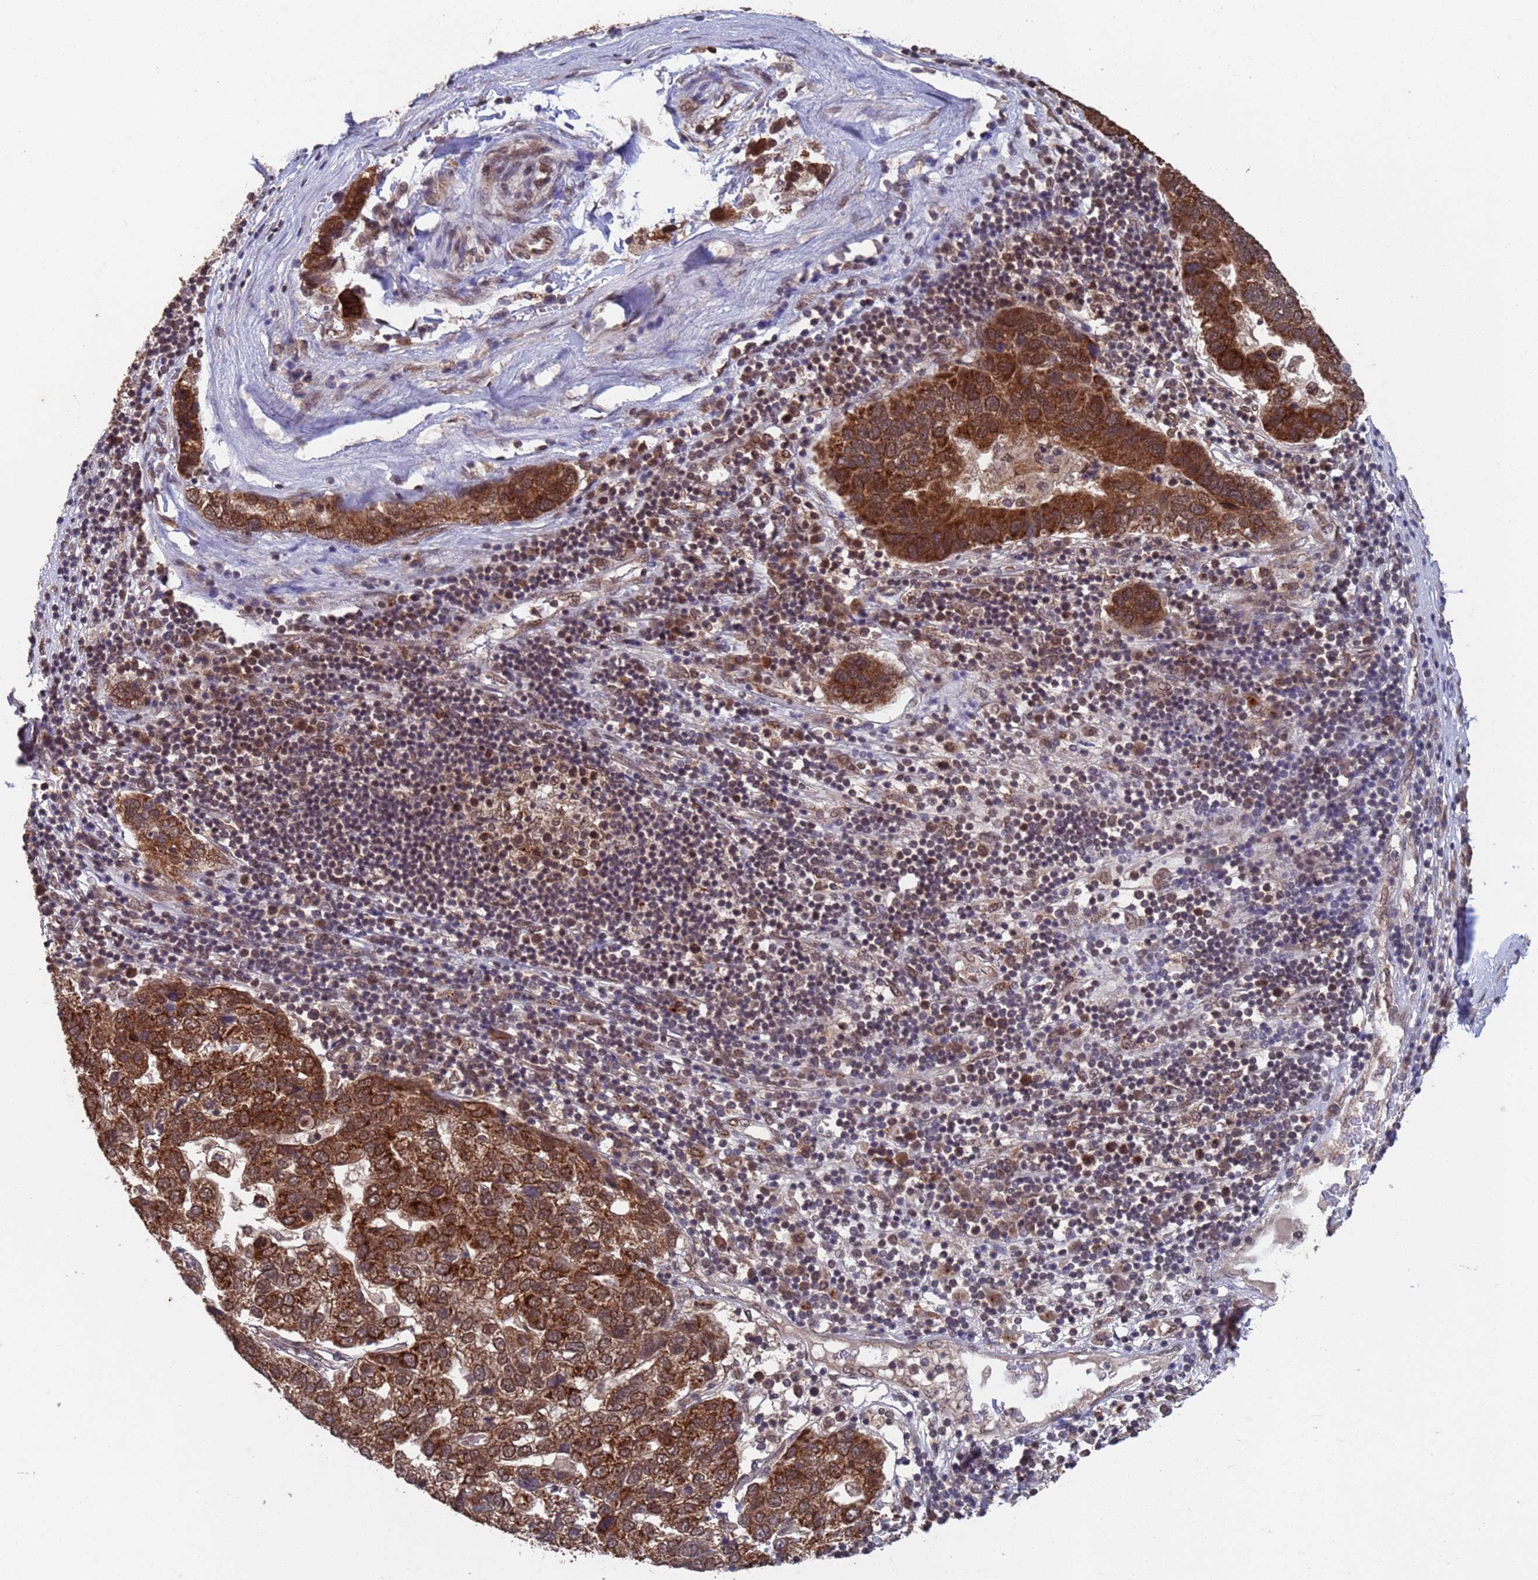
{"staining": {"intensity": "strong", "quantity": ">75%", "location": "cytoplasmic/membranous"}, "tissue": "pancreatic cancer", "cell_type": "Tumor cells", "image_type": "cancer", "snomed": [{"axis": "morphology", "description": "Adenocarcinoma, NOS"}, {"axis": "topography", "description": "Pancreas"}], "caption": "Tumor cells demonstrate high levels of strong cytoplasmic/membranous expression in approximately >75% of cells in human adenocarcinoma (pancreatic).", "gene": "FUBP3", "patient": {"sex": "female", "age": 61}}